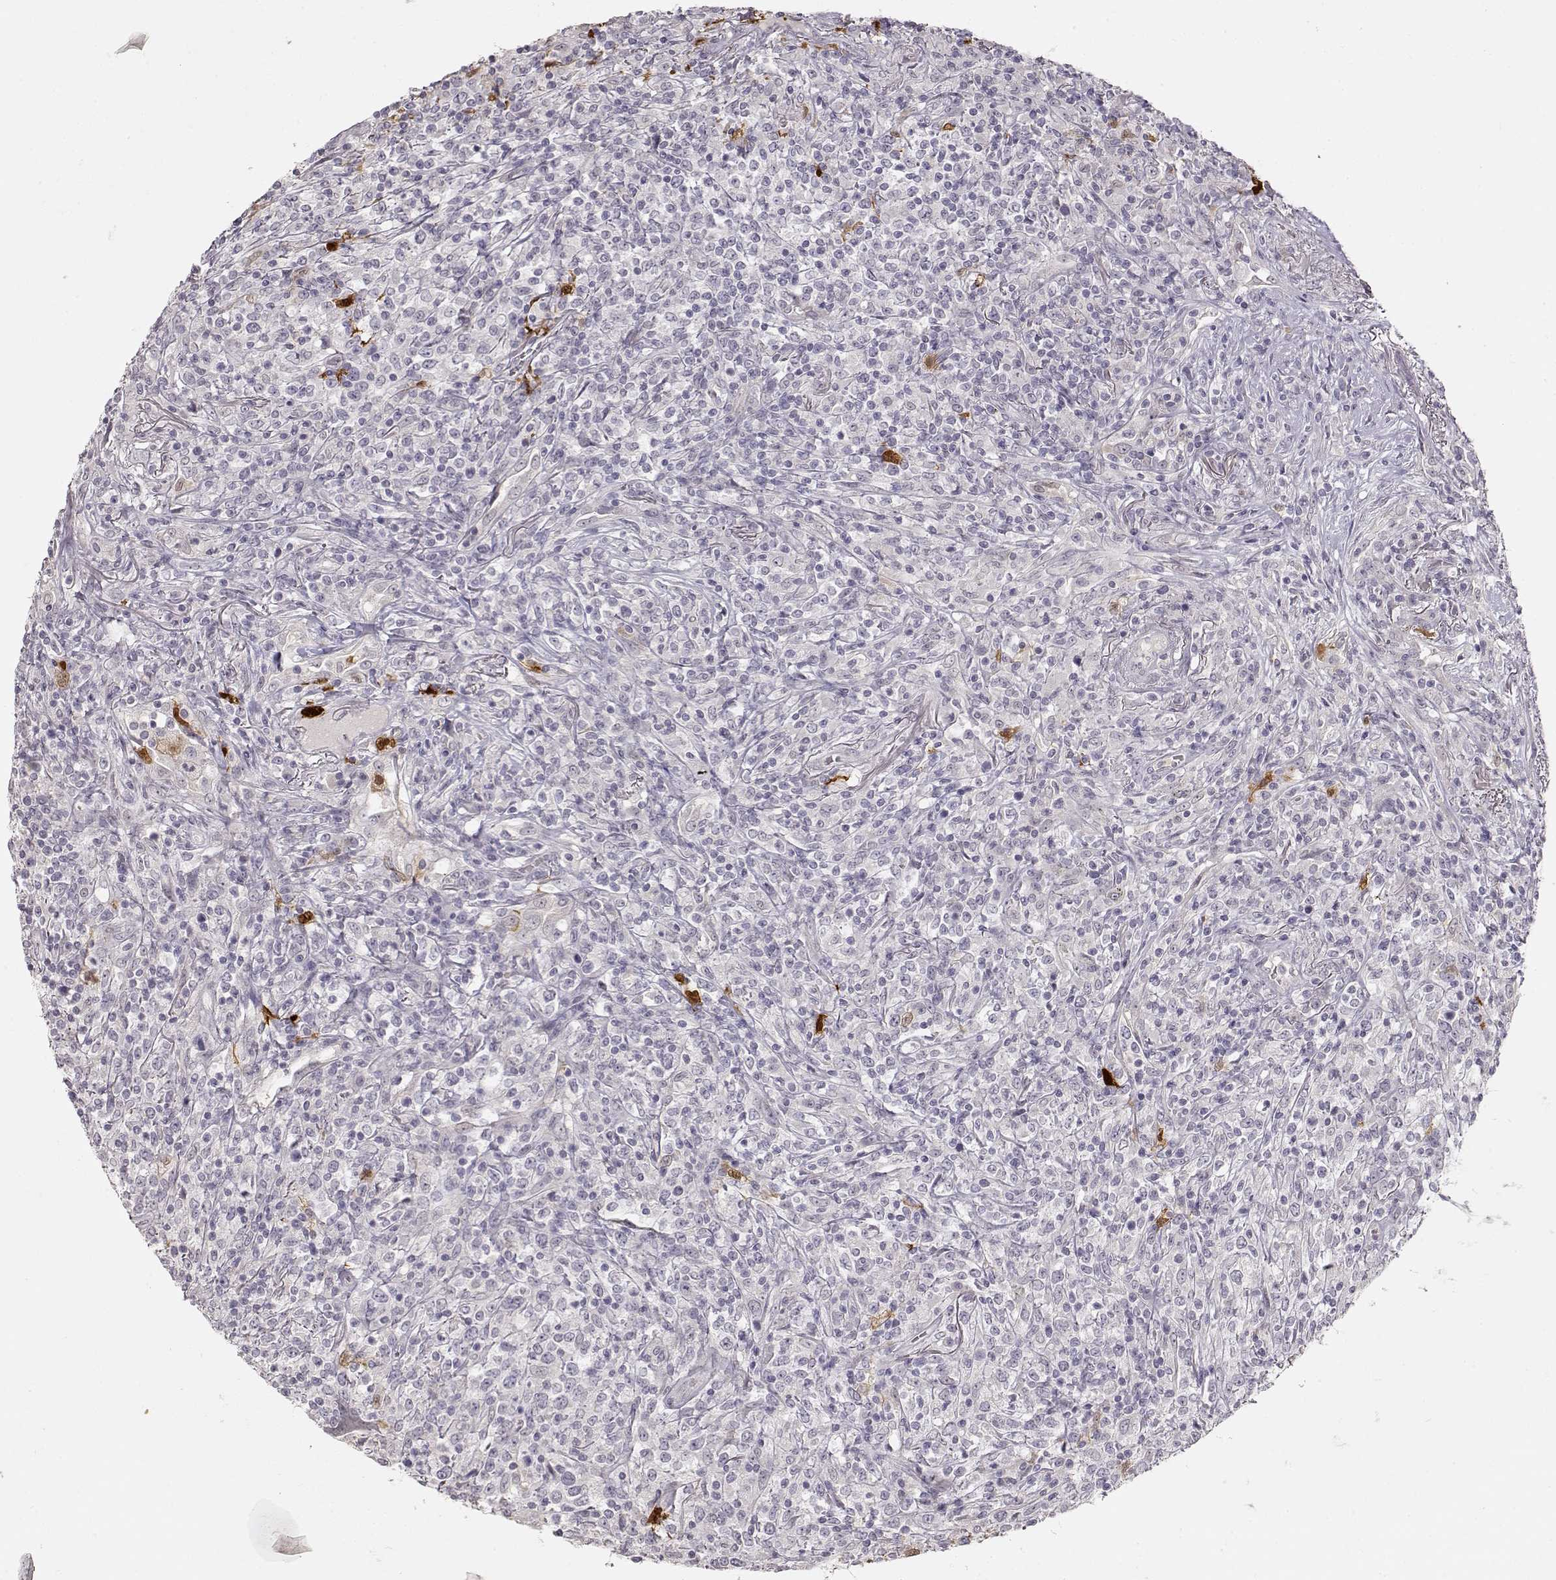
{"staining": {"intensity": "negative", "quantity": "none", "location": "none"}, "tissue": "lymphoma", "cell_type": "Tumor cells", "image_type": "cancer", "snomed": [{"axis": "morphology", "description": "Malignant lymphoma, non-Hodgkin's type, High grade"}, {"axis": "topography", "description": "Lung"}], "caption": "An immunohistochemistry (IHC) image of lymphoma is shown. There is no staining in tumor cells of lymphoma.", "gene": "S100B", "patient": {"sex": "male", "age": 79}}